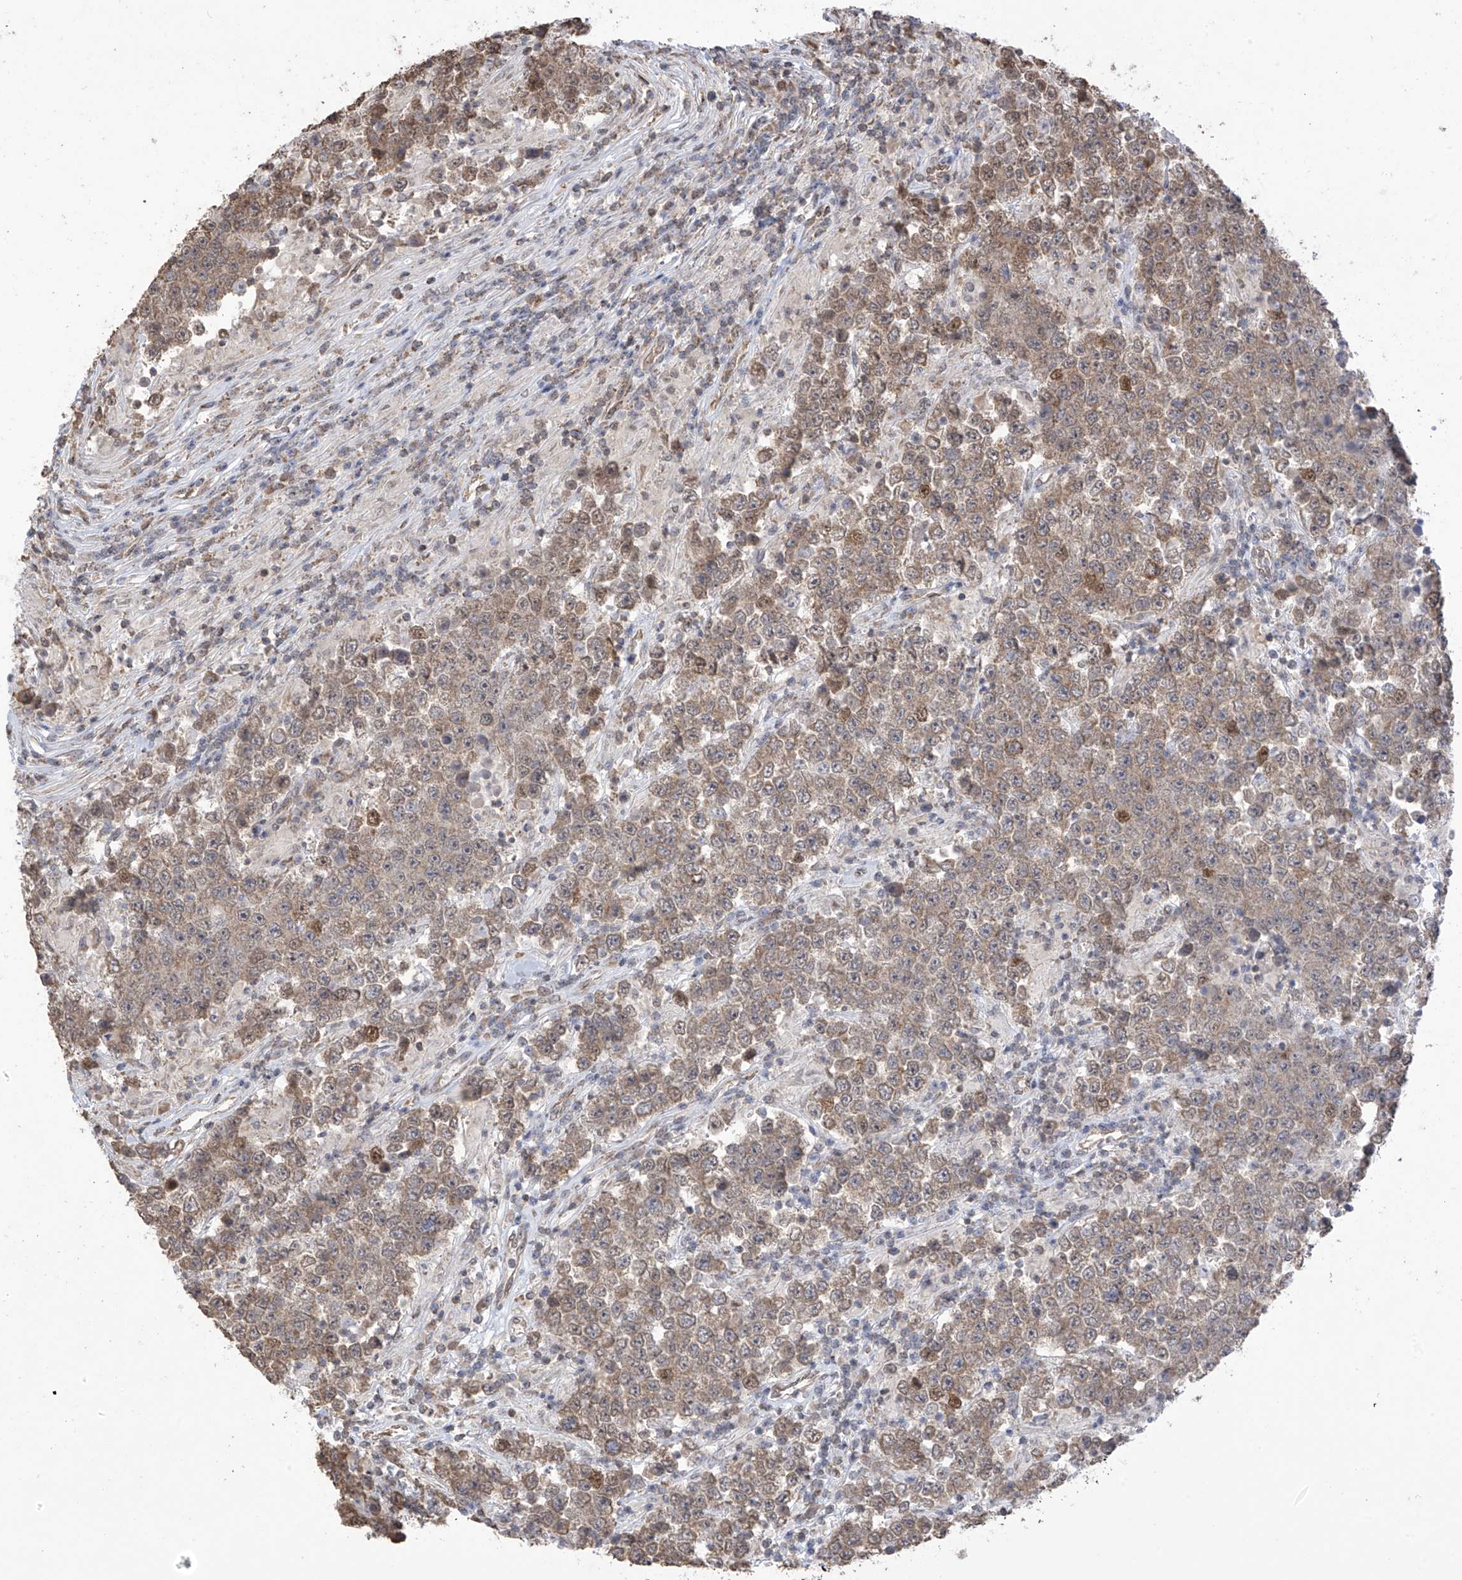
{"staining": {"intensity": "moderate", "quantity": ">75%", "location": "cytoplasmic/membranous"}, "tissue": "testis cancer", "cell_type": "Tumor cells", "image_type": "cancer", "snomed": [{"axis": "morphology", "description": "Normal tissue, NOS"}, {"axis": "morphology", "description": "Urothelial carcinoma, High grade"}, {"axis": "morphology", "description": "Seminoma, NOS"}, {"axis": "morphology", "description": "Carcinoma, Embryonal, NOS"}, {"axis": "topography", "description": "Urinary bladder"}, {"axis": "topography", "description": "Testis"}], "caption": "A medium amount of moderate cytoplasmic/membranous expression is seen in about >75% of tumor cells in testis cancer (embryonal carcinoma) tissue. The staining was performed using DAB to visualize the protein expression in brown, while the nuclei were stained in blue with hematoxylin (Magnification: 20x).", "gene": "KIAA1522", "patient": {"sex": "male", "age": 41}}